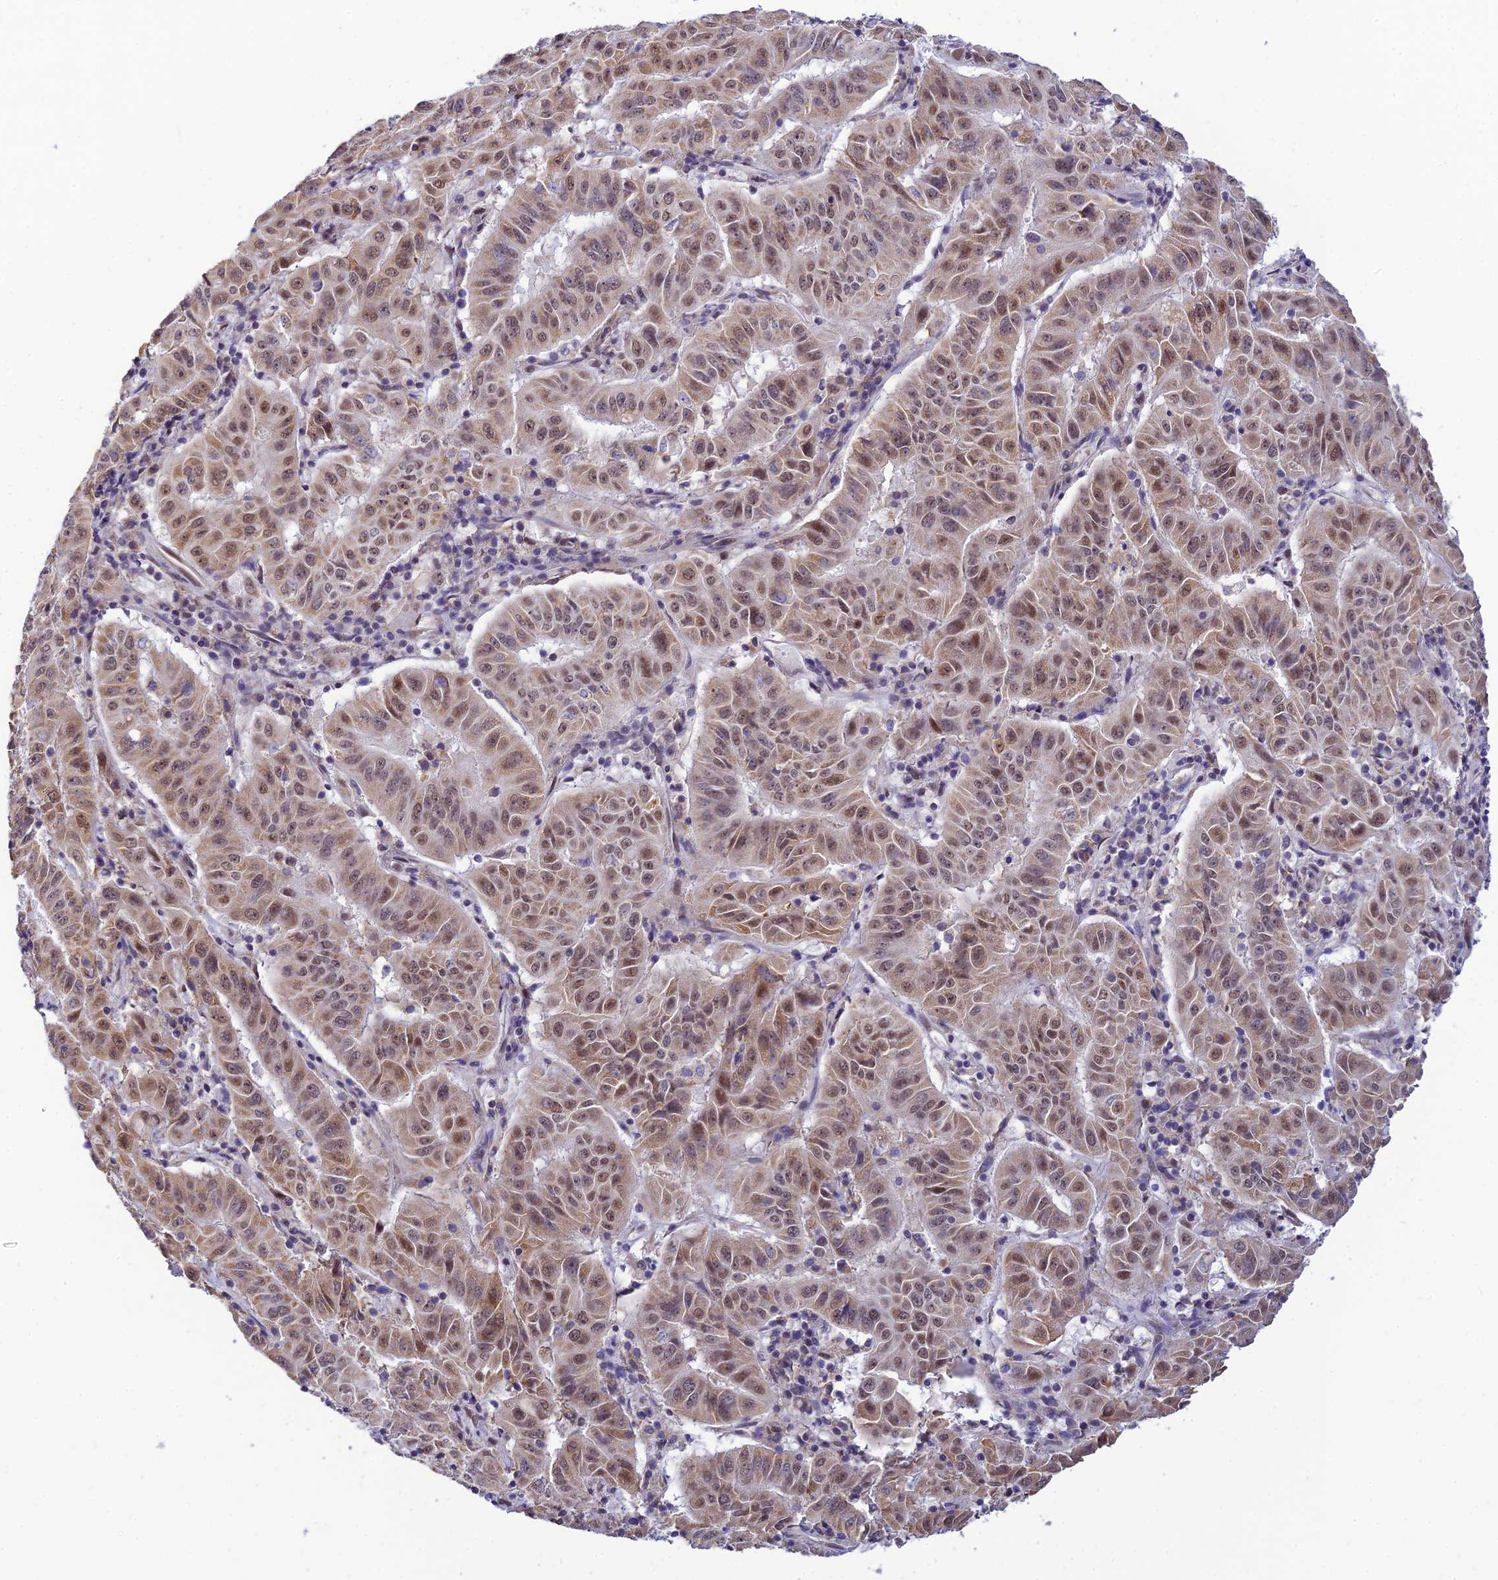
{"staining": {"intensity": "moderate", "quantity": ">75%", "location": "cytoplasmic/membranous,nuclear"}, "tissue": "pancreatic cancer", "cell_type": "Tumor cells", "image_type": "cancer", "snomed": [{"axis": "morphology", "description": "Adenocarcinoma, NOS"}, {"axis": "topography", "description": "Pancreas"}], "caption": "Human pancreatic cancer stained with a brown dye demonstrates moderate cytoplasmic/membranous and nuclear positive positivity in about >75% of tumor cells.", "gene": "C2orf49", "patient": {"sex": "male", "age": 63}}